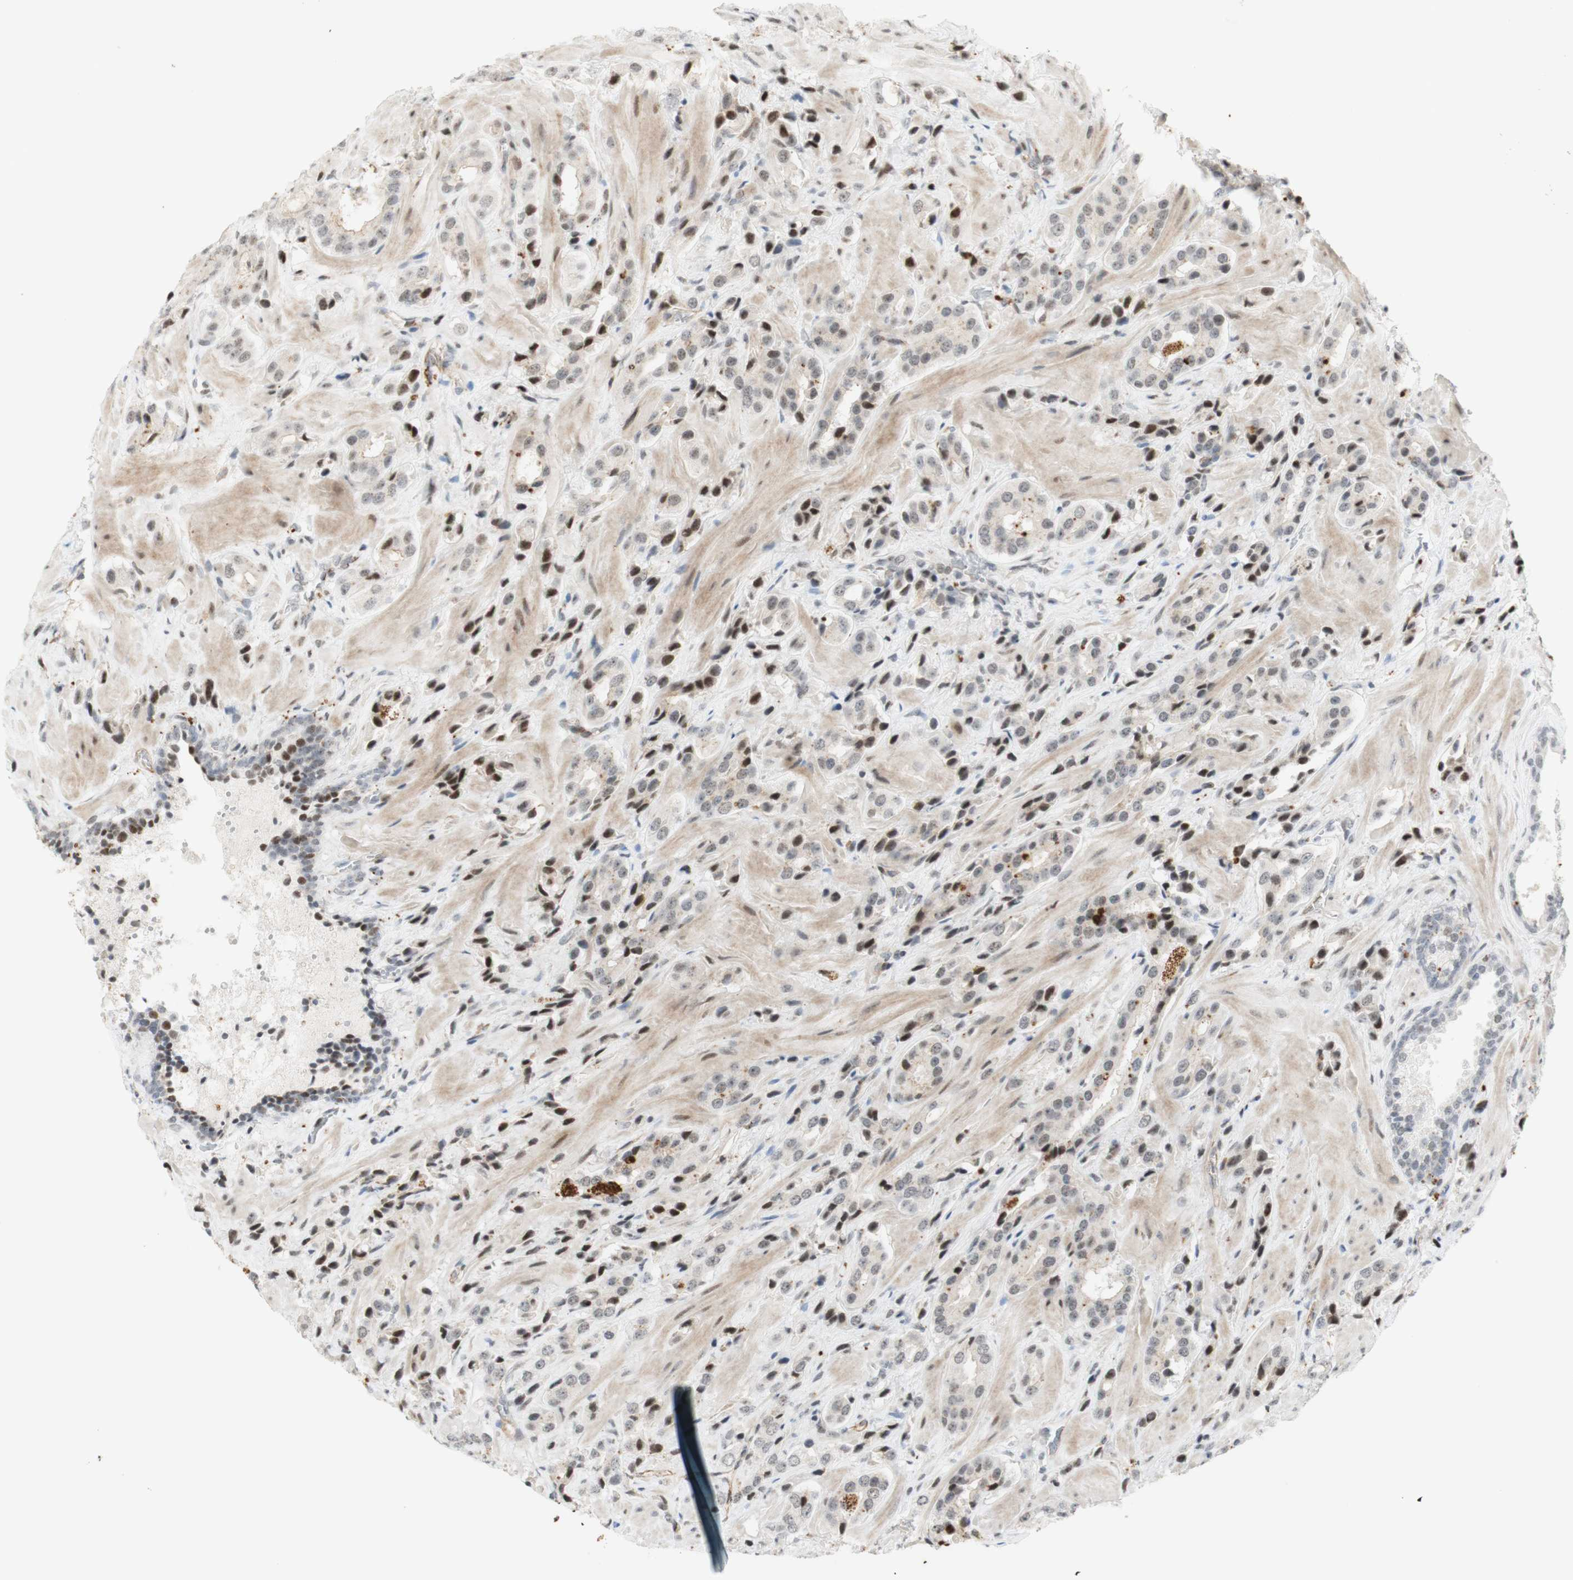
{"staining": {"intensity": "moderate", "quantity": ">75%", "location": "nuclear"}, "tissue": "prostate cancer", "cell_type": "Tumor cells", "image_type": "cancer", "snomed": [{"axis": "morphology", "description": "Adenocarcinoma, High grade"}, {"axis": "topography", "description": "Prostate"}], "caption": "Protein staining exhibits moderate nuclear expression in approximately >75% of tumor cells in adenocarcinoma (high-grade) (prostate).", "gene": "IRF1", "patient": {"sex": "male", "age": 64}}